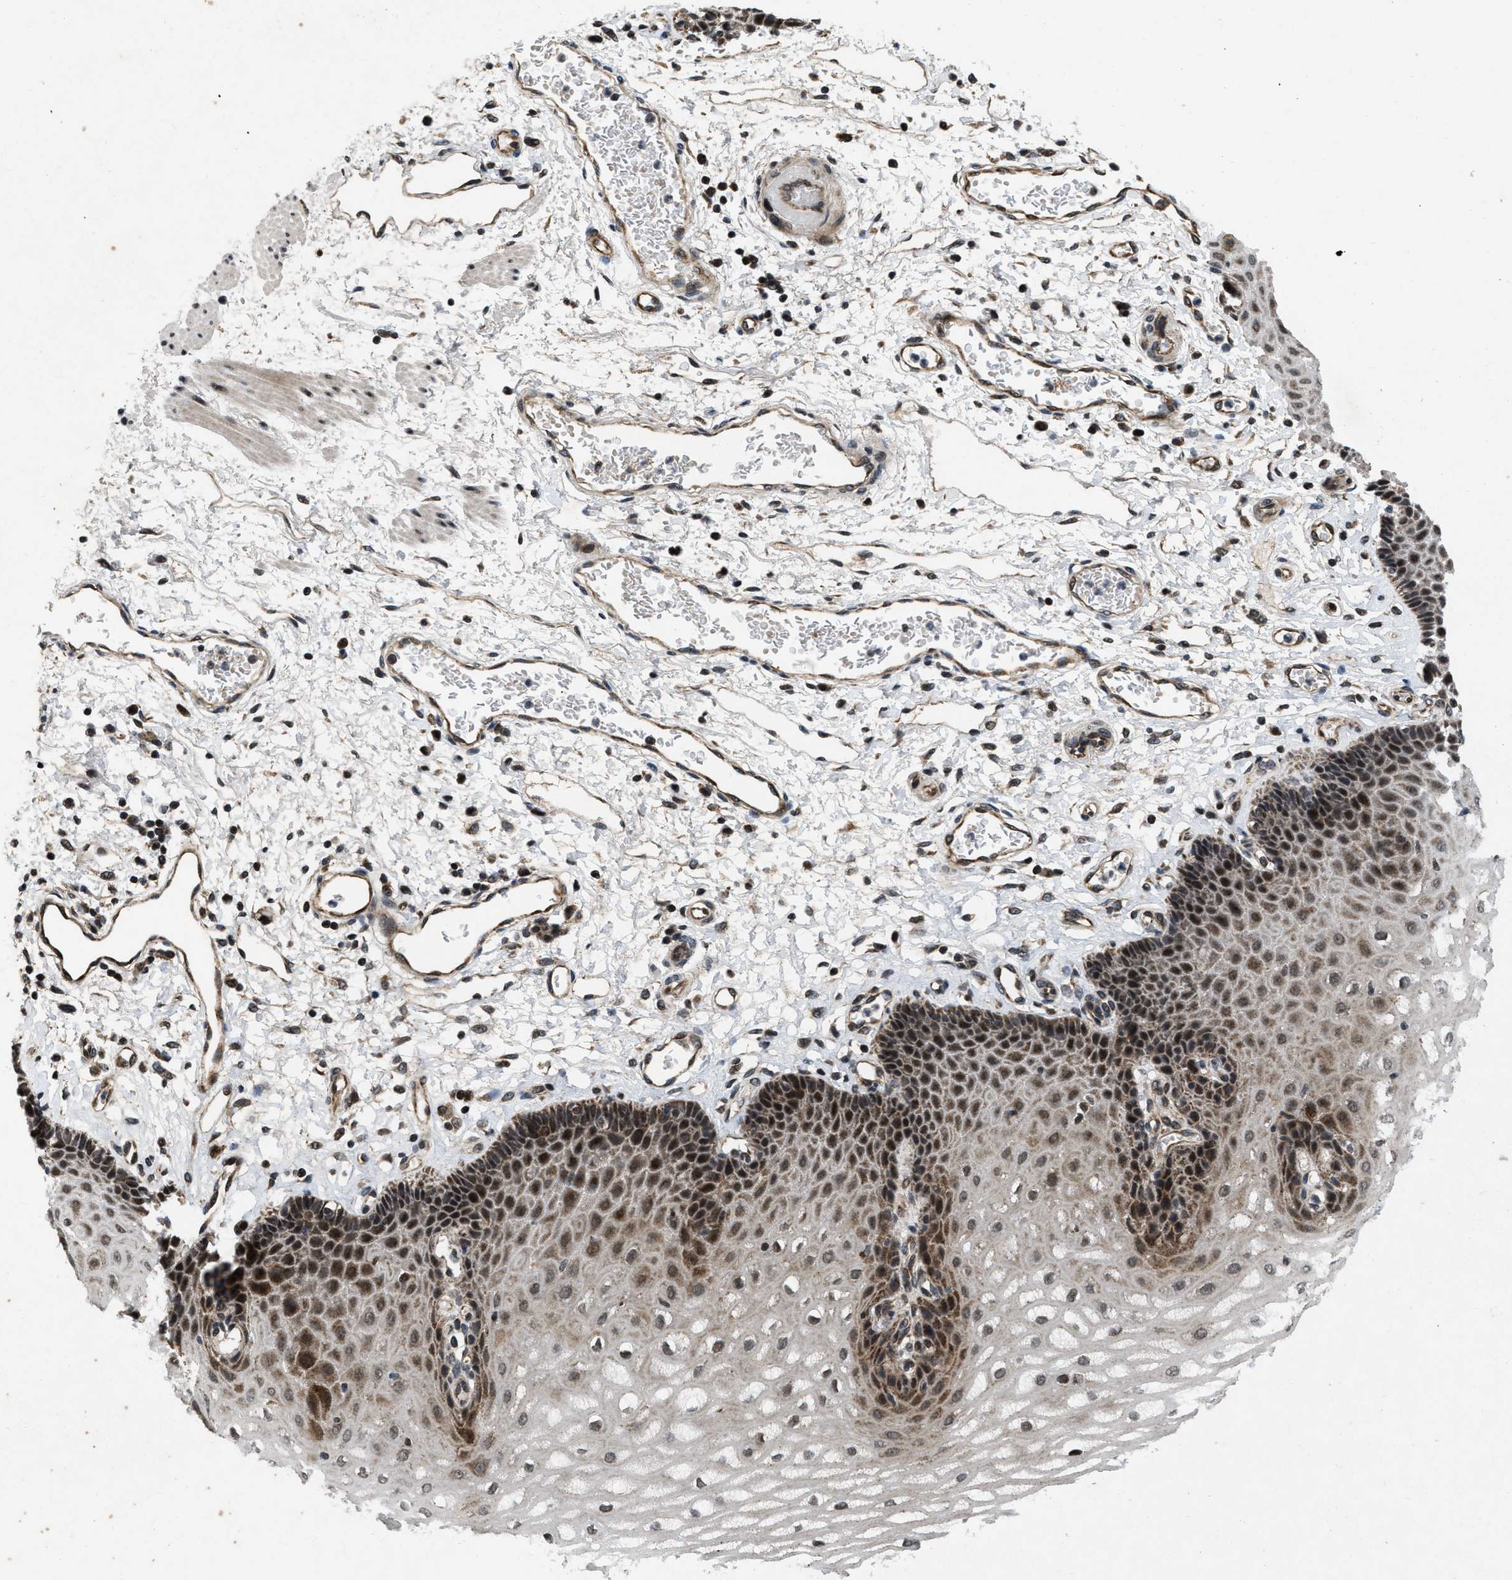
{"staining": {"intensity": "strong", "quantity": "25%-75%", "location": "cytoplasmic/membranous,nuclear"}, "tissue": "esophagus", "cell_type": "Squamous epithelial cells", "image_type": "normal", "snomed": [{"axis": "morphology", "description": "Normal tissue, NOS"}, {"axis": "topography", "description": "Esophagus"}], "caption": "Benign esophagus demonstrates strong cytoplasmic/membranous,nuclear staining in approximately 25%-75% of squamous epithelial cells (IHC, brightfield microscopy, high magnification)..", "gene": "ZNHIT1", "patient": {"sex": "male", "age": 54}}